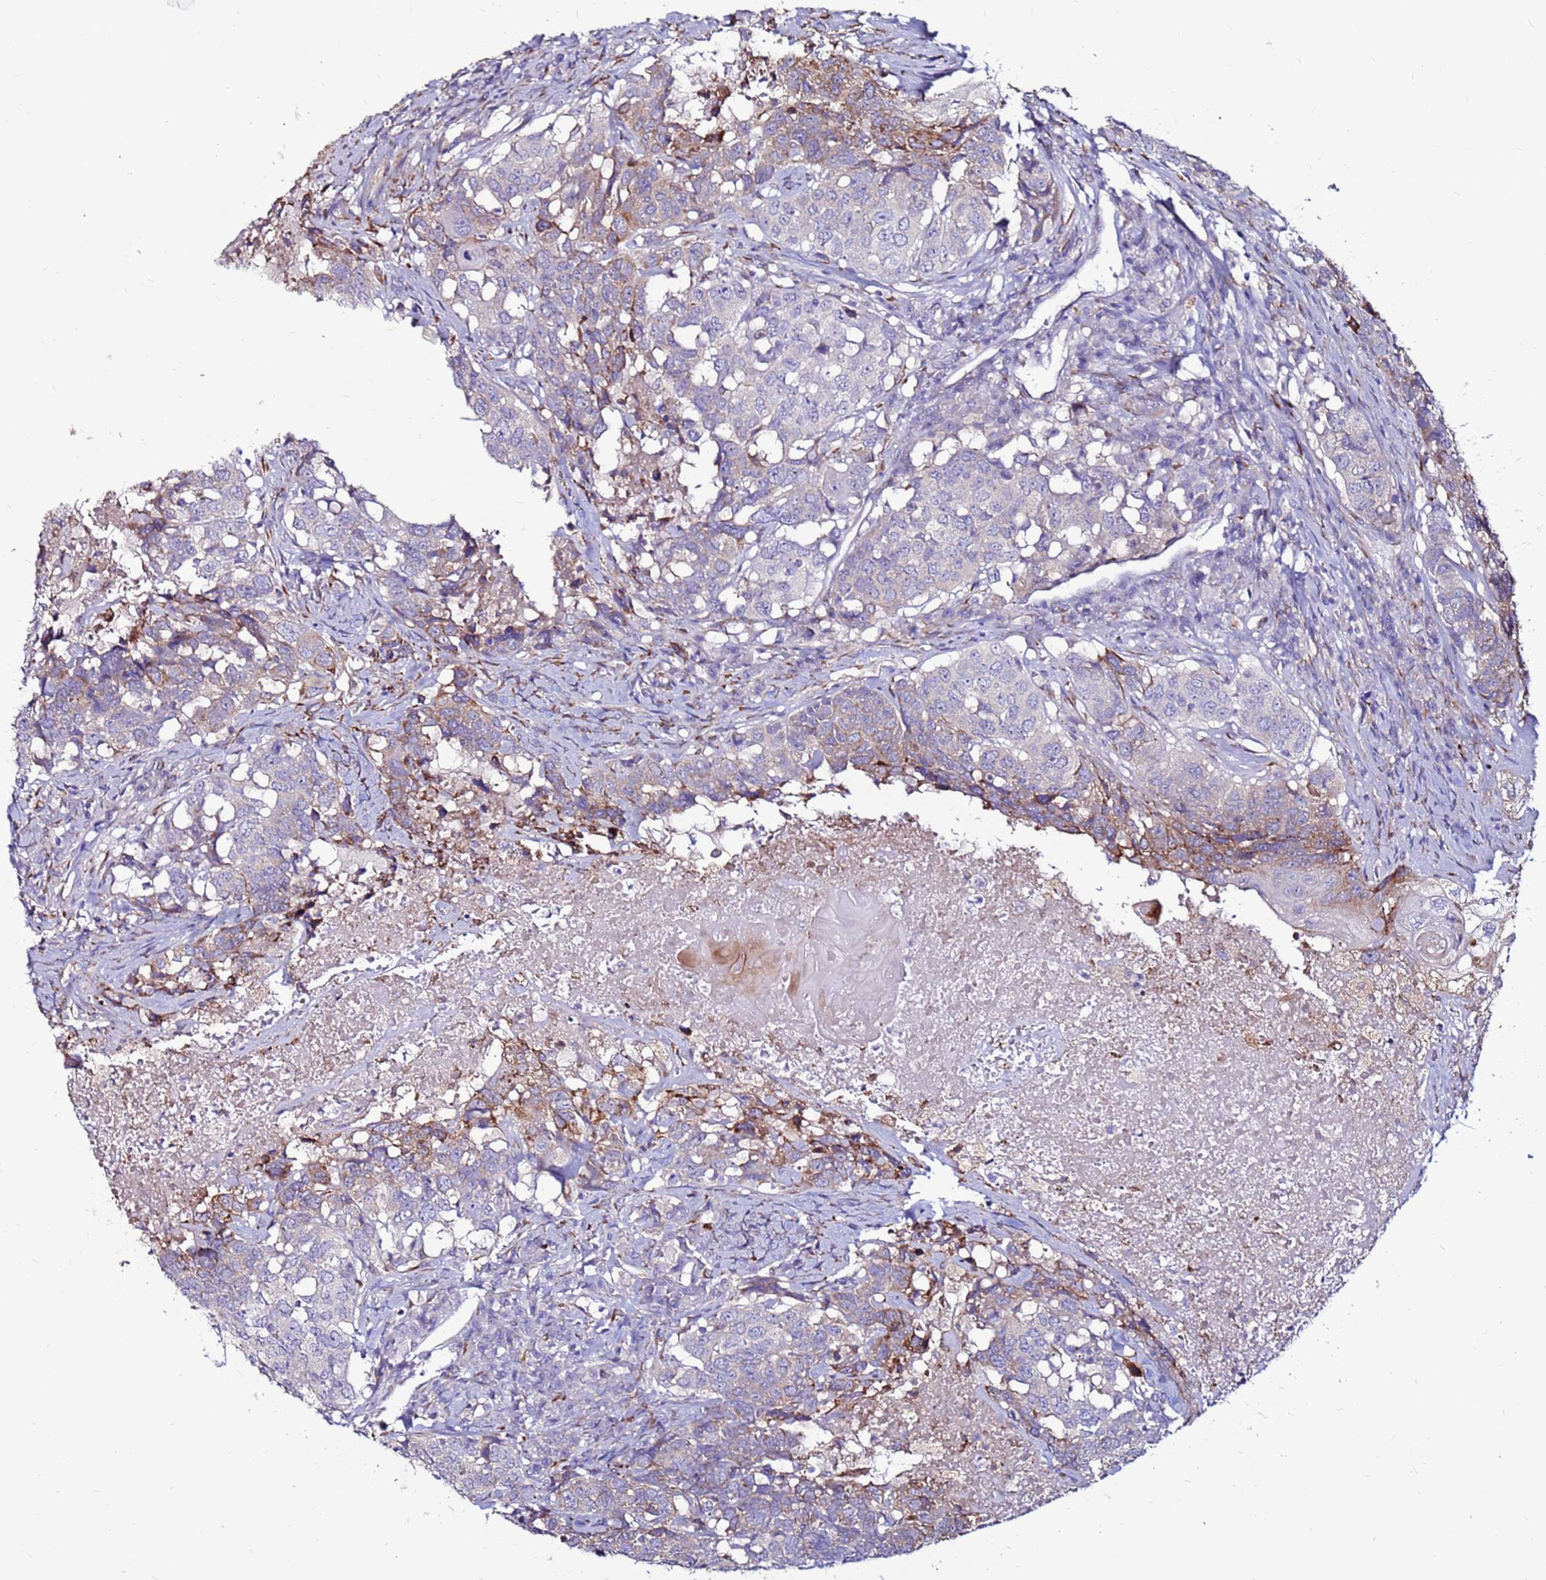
{"staining": {"intensity": "moderate", "quantity": "<25%", "location": "cytoplasmic/membranous"}, "tissue": "head and neck cancer", "cell_type": "Tumor cells", "image_type": "cancer", "snomed": [{"axis": "morphology", "description": "Squamous cell carcinoma, NOS"}, {"axis": "topography", "description": "Head-Neck"}], "caption": "This micrograph exhibits head and neck cancer (squamous cell carcinoma) stained with IHC to label a protein in brown. The cytoplasmic/membranous of tumor cells show moderate positivity for the protein. Nuclei are counter-stained blue.", "gene": "SLC44A3", "patient": {"sex": "male", "age": 66}}